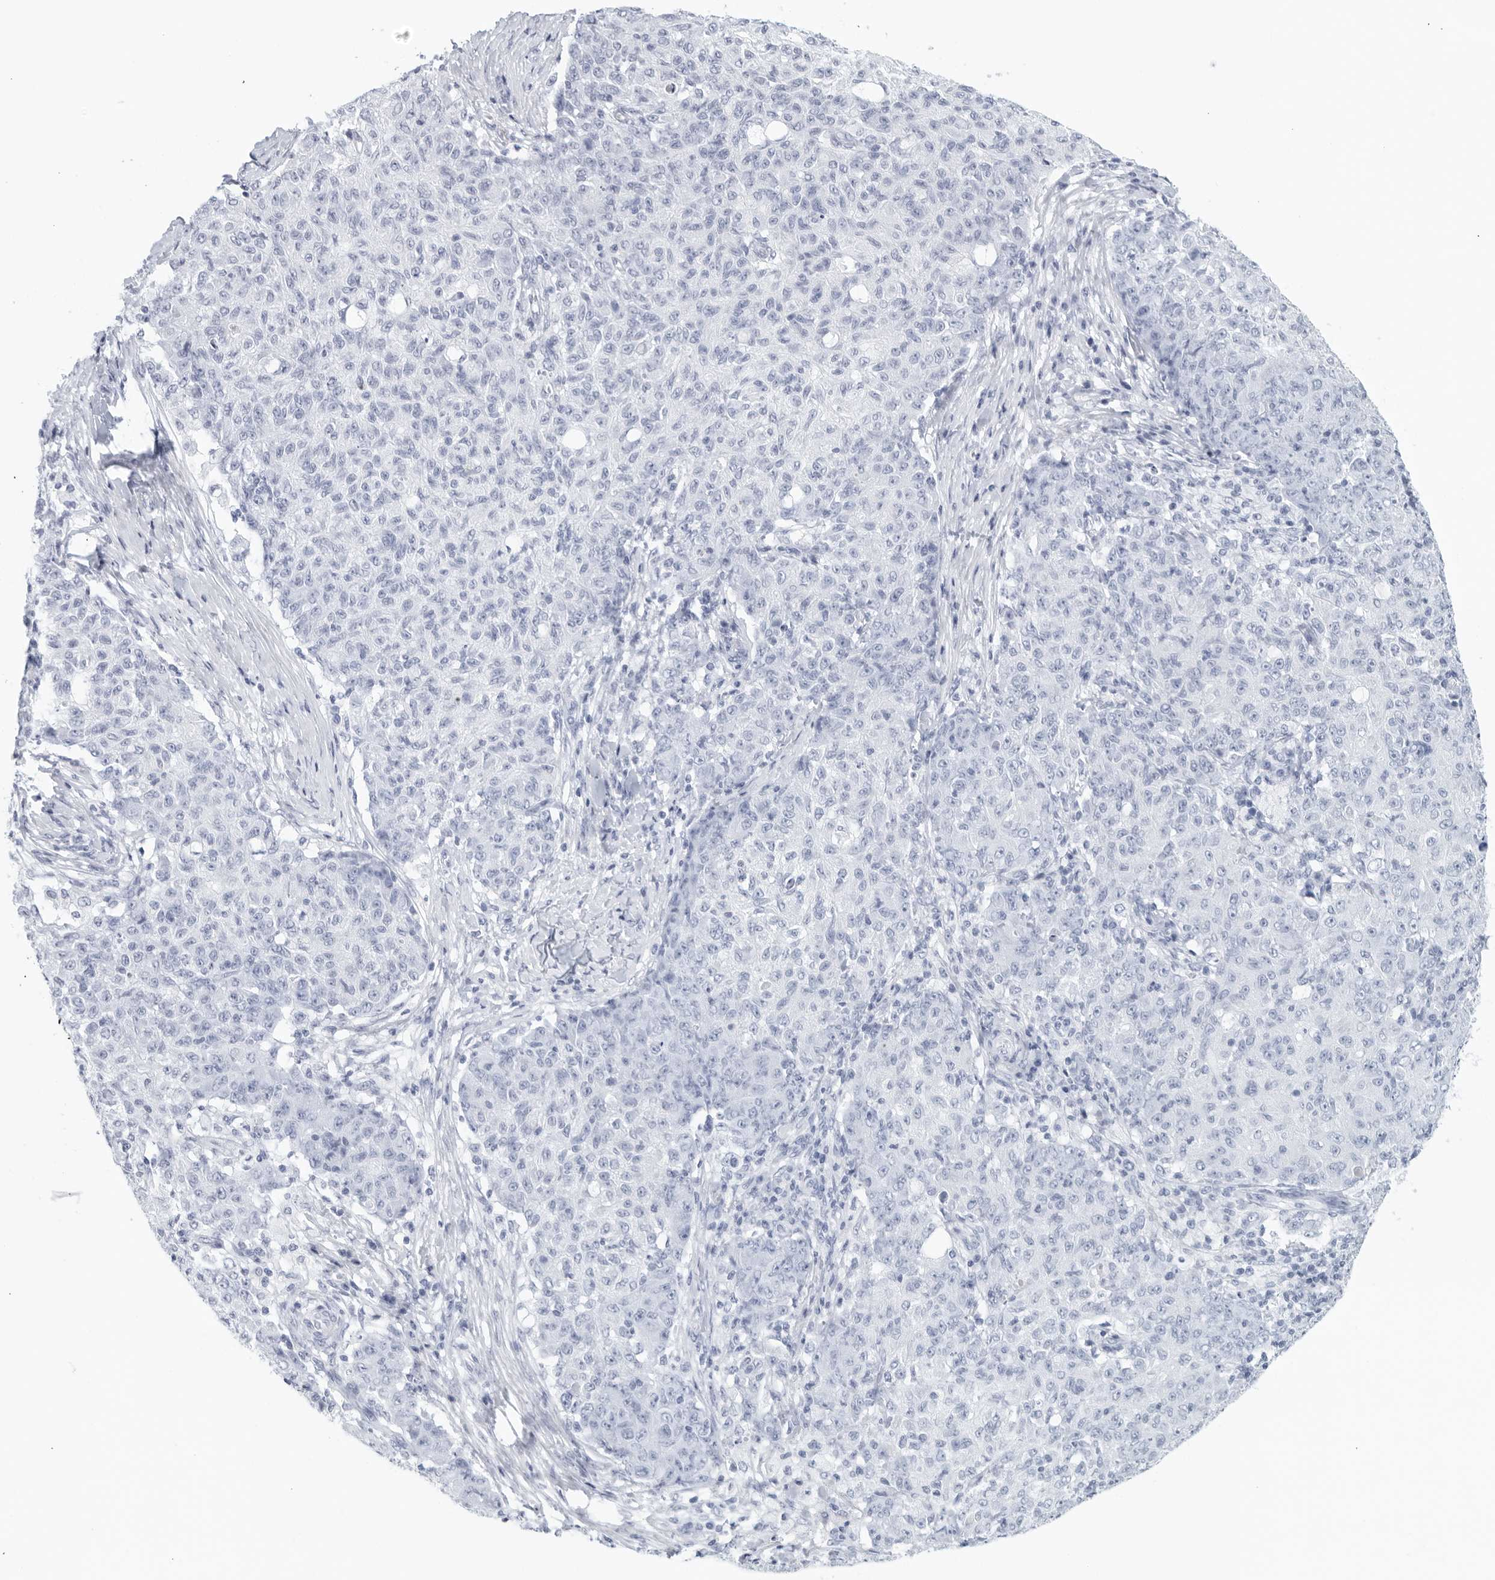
{"staining": {"intensity": "negative", "quantity": "none", "location": "none"}, "tissue": "ovarian cancer", "cell_type": "Tumor cells", "image_type": "cancer", "snomed": [{"axis": "morphology", "description": "Carcinoma, endometroid"}, {"axis": "topography", "description": "Ovary"}], "caption": "An IHC photomicrograph of endometroid carcinoma (ovarian) is shown. There is no staining in tumor cells of endometroid carcinoma (ovarian). The staining is performed using DAB (3,3'-diaminobenzidine) brown chromogen with nuclei counter-stained in using hematoxylin.", "gene": "FGG", "patient": {"sex": "female", "age": 42}}